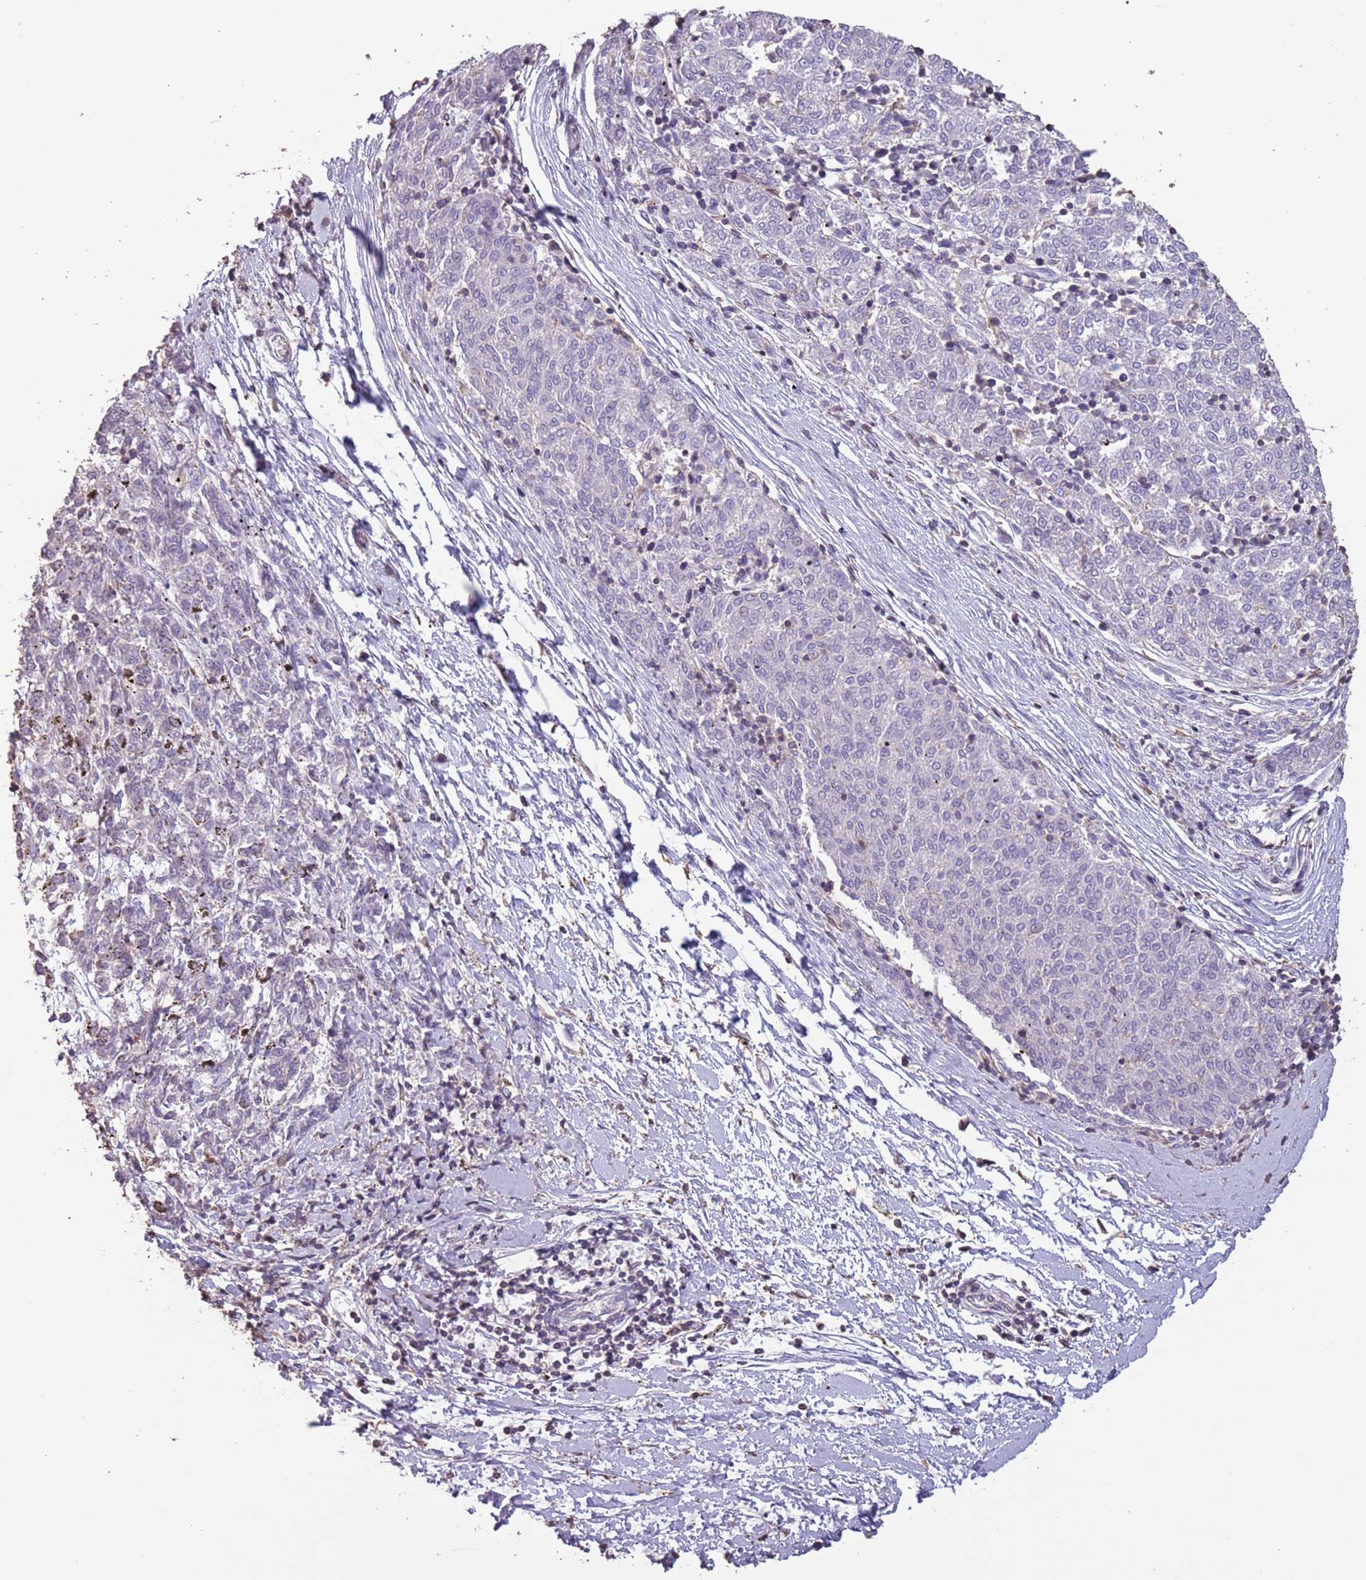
{"staining": {"intensity": "negative", "quantity": "none", "location": "none"}, "tissue": "melanoma", "cell_type": "Tumor cells", "image_type": "cancer", "snomed": [{"axis": "morphology", "description": "Malignant melanoma, NOS"}, {"axis": "topography", "description": "Skin"}], "caption": "High magnification brightfield microscopy of malignant melanoma stained with DAB (brown) and counterstained with hematoxylin (blue): tumor cells show no significant positivity. (DAB (3,3'-diaminobenzidine) IHC with hematoxylin counter stain).", "gene": "SUN5", "patient": {"sex": "female", "age": 72}}